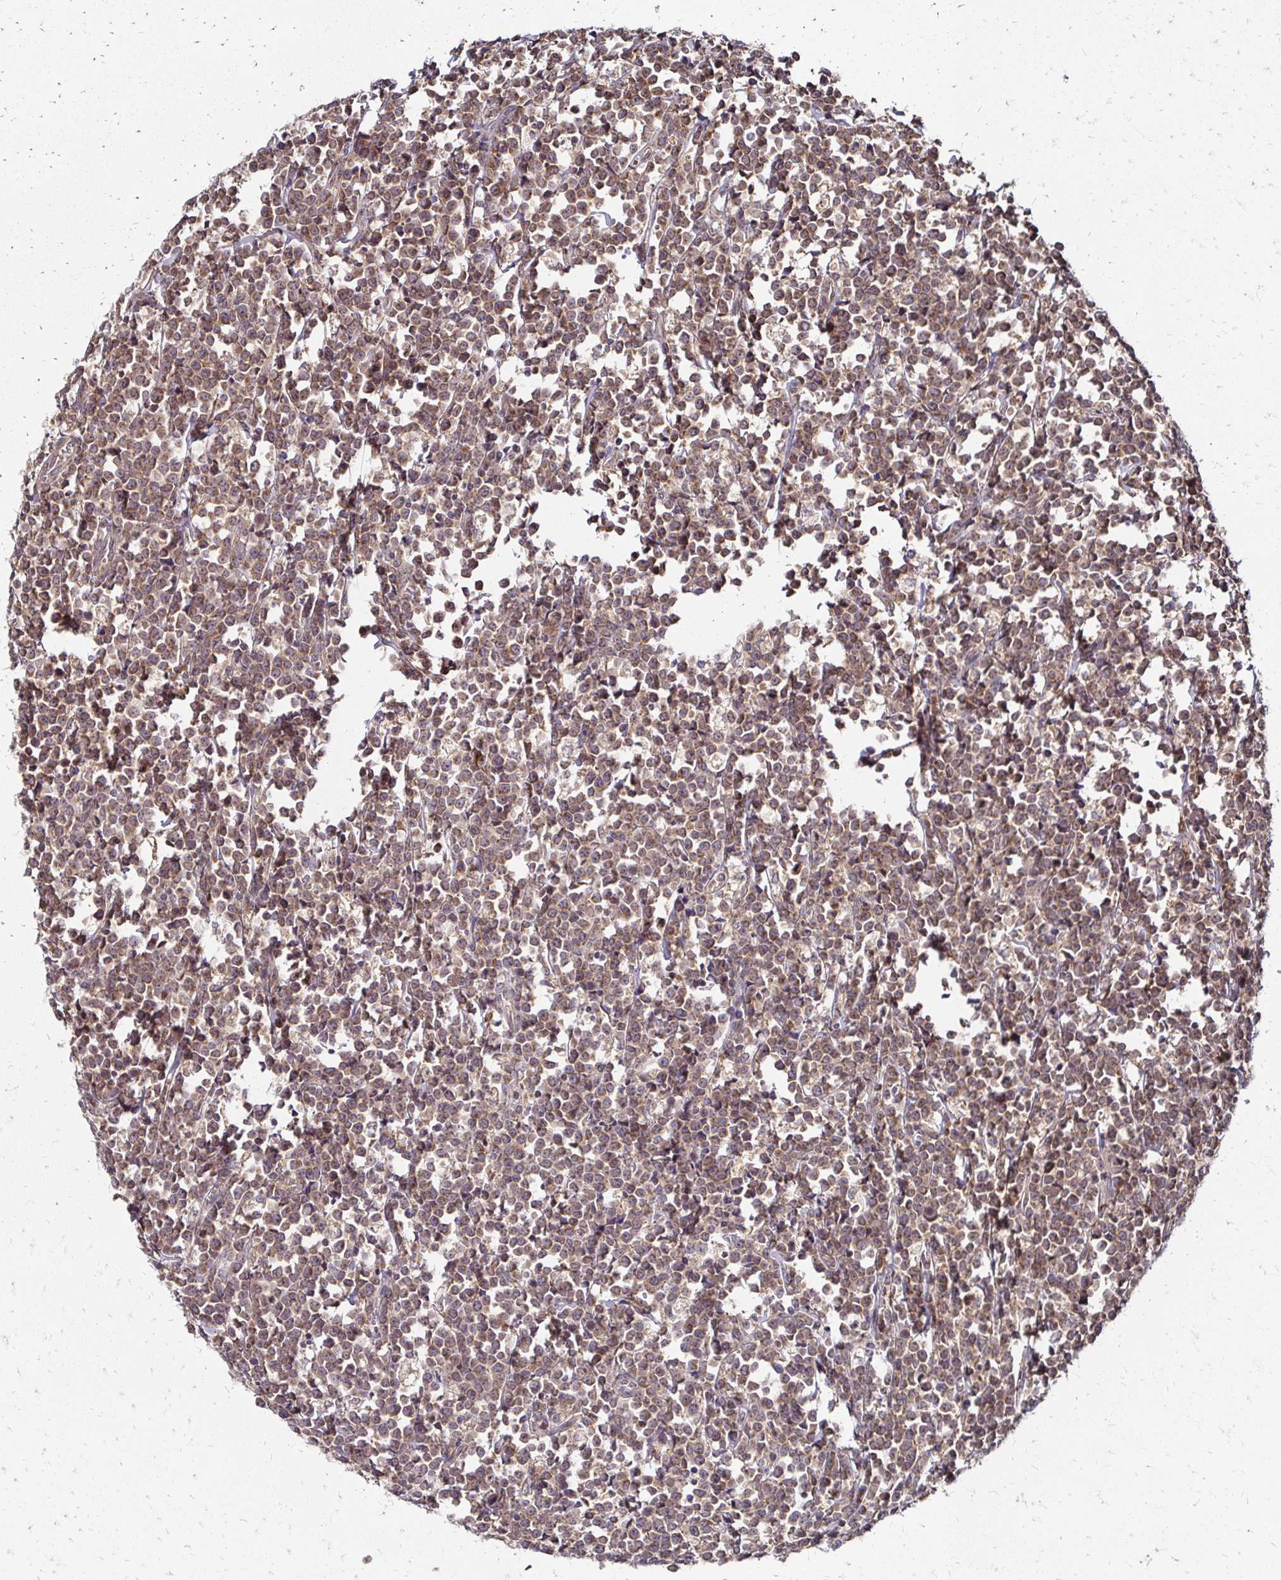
{"staining": {"intensity": "moderate", "quantity": ">75%", "location": "cytoplasmic/membranous"}, "tissue": "lymphoma", "cell_type": "Tumor cells", "image_type": "cancer", "snomed": [{"axis": "morphology", "description": "Malignant lymphoma, non-Hodgkin's type, High grade"}, {"axis": "topography", "description": "Small intestine"}], "caption": "IHC image of high-grade malignant lymphoma, non-Hodgkin's type stained for a protein (brown), which reveals medium levels of moderate cytoplasmic/membranous staining in about >75% of tumor cells.", "gene": "ZW10", "patient": {"sex": "female", "age": 56}}